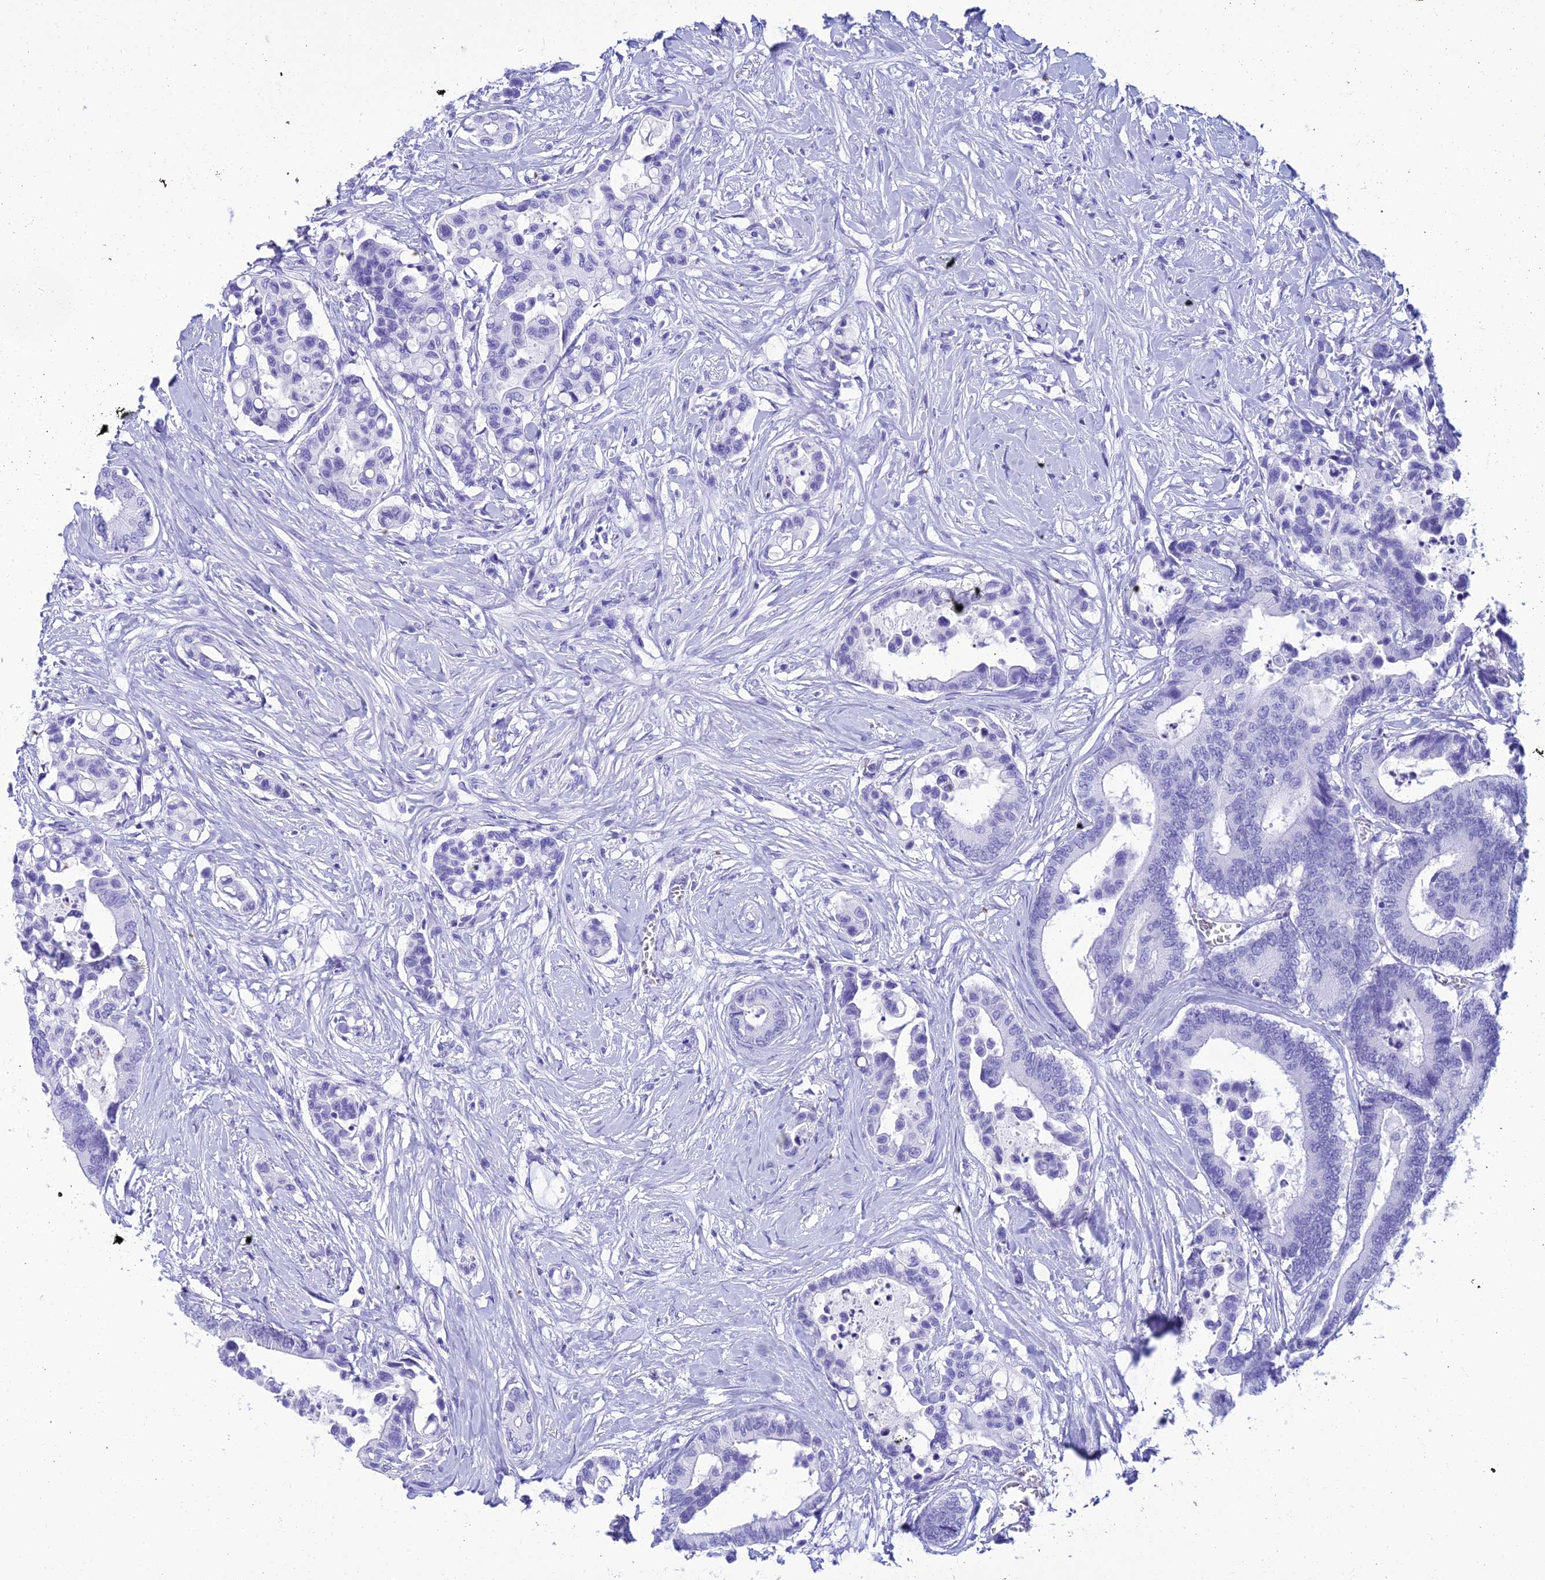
{"staining": {"intensity": "negative", "quantity": "none", "location": "none"}, "tissue": "colorectal cancer", "cell_type": "Tumor cells", "image_type": "cancer", "snomed": [{"axis": "morphology", "description": "Normal tissue, NOS"}, {"axis": "morphology", "description": "Adenocarcinoma, NOS"}, {"axis": "topography", "description": "Colon"}], "caption": "Protein analysis of colorectal cancer (adenocarcinoma) shows no significant expression in tumor cells.", "gene": "ZNF442", "patient": {"sex": "male", "age": 82}}